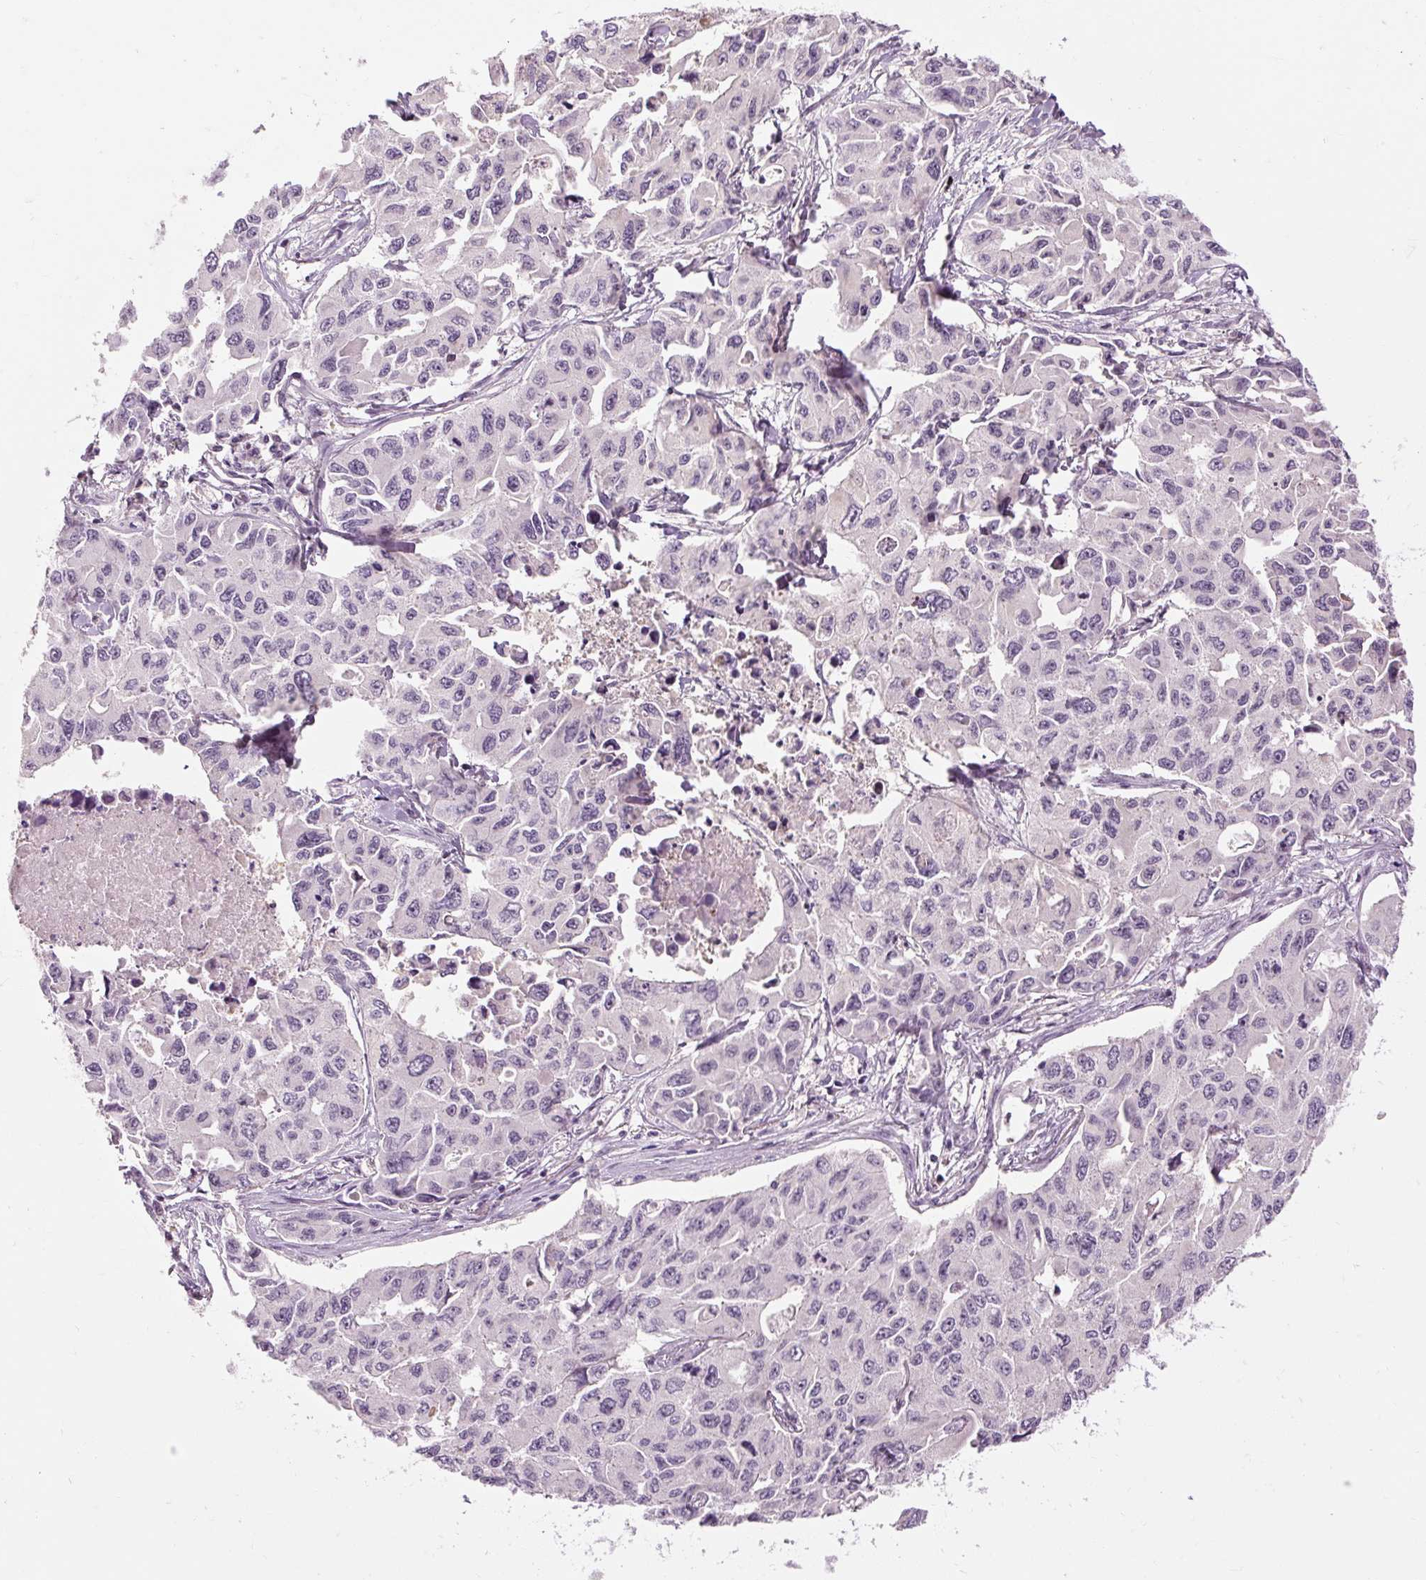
{"staining": {"intensity": "negative", "quantity": "none", "location": "none"}, "tissue": "lung cancer", "cell_type": "Tumor cells", "image_type": "cancer", "snomed": [{"axis": "morphology", "description": "Adenocarcinoma, NOS"}, {"axis": "topography", "description": "Lung"}], "caption": "Immunohistochemistry (IHC) histopathology image of human lung adenocarcinoma stained for a protein (brown), which exhibits no expression in tumor cells.", "gene": "CAPN3", "patient": {"sex": "male", "age": 64}}